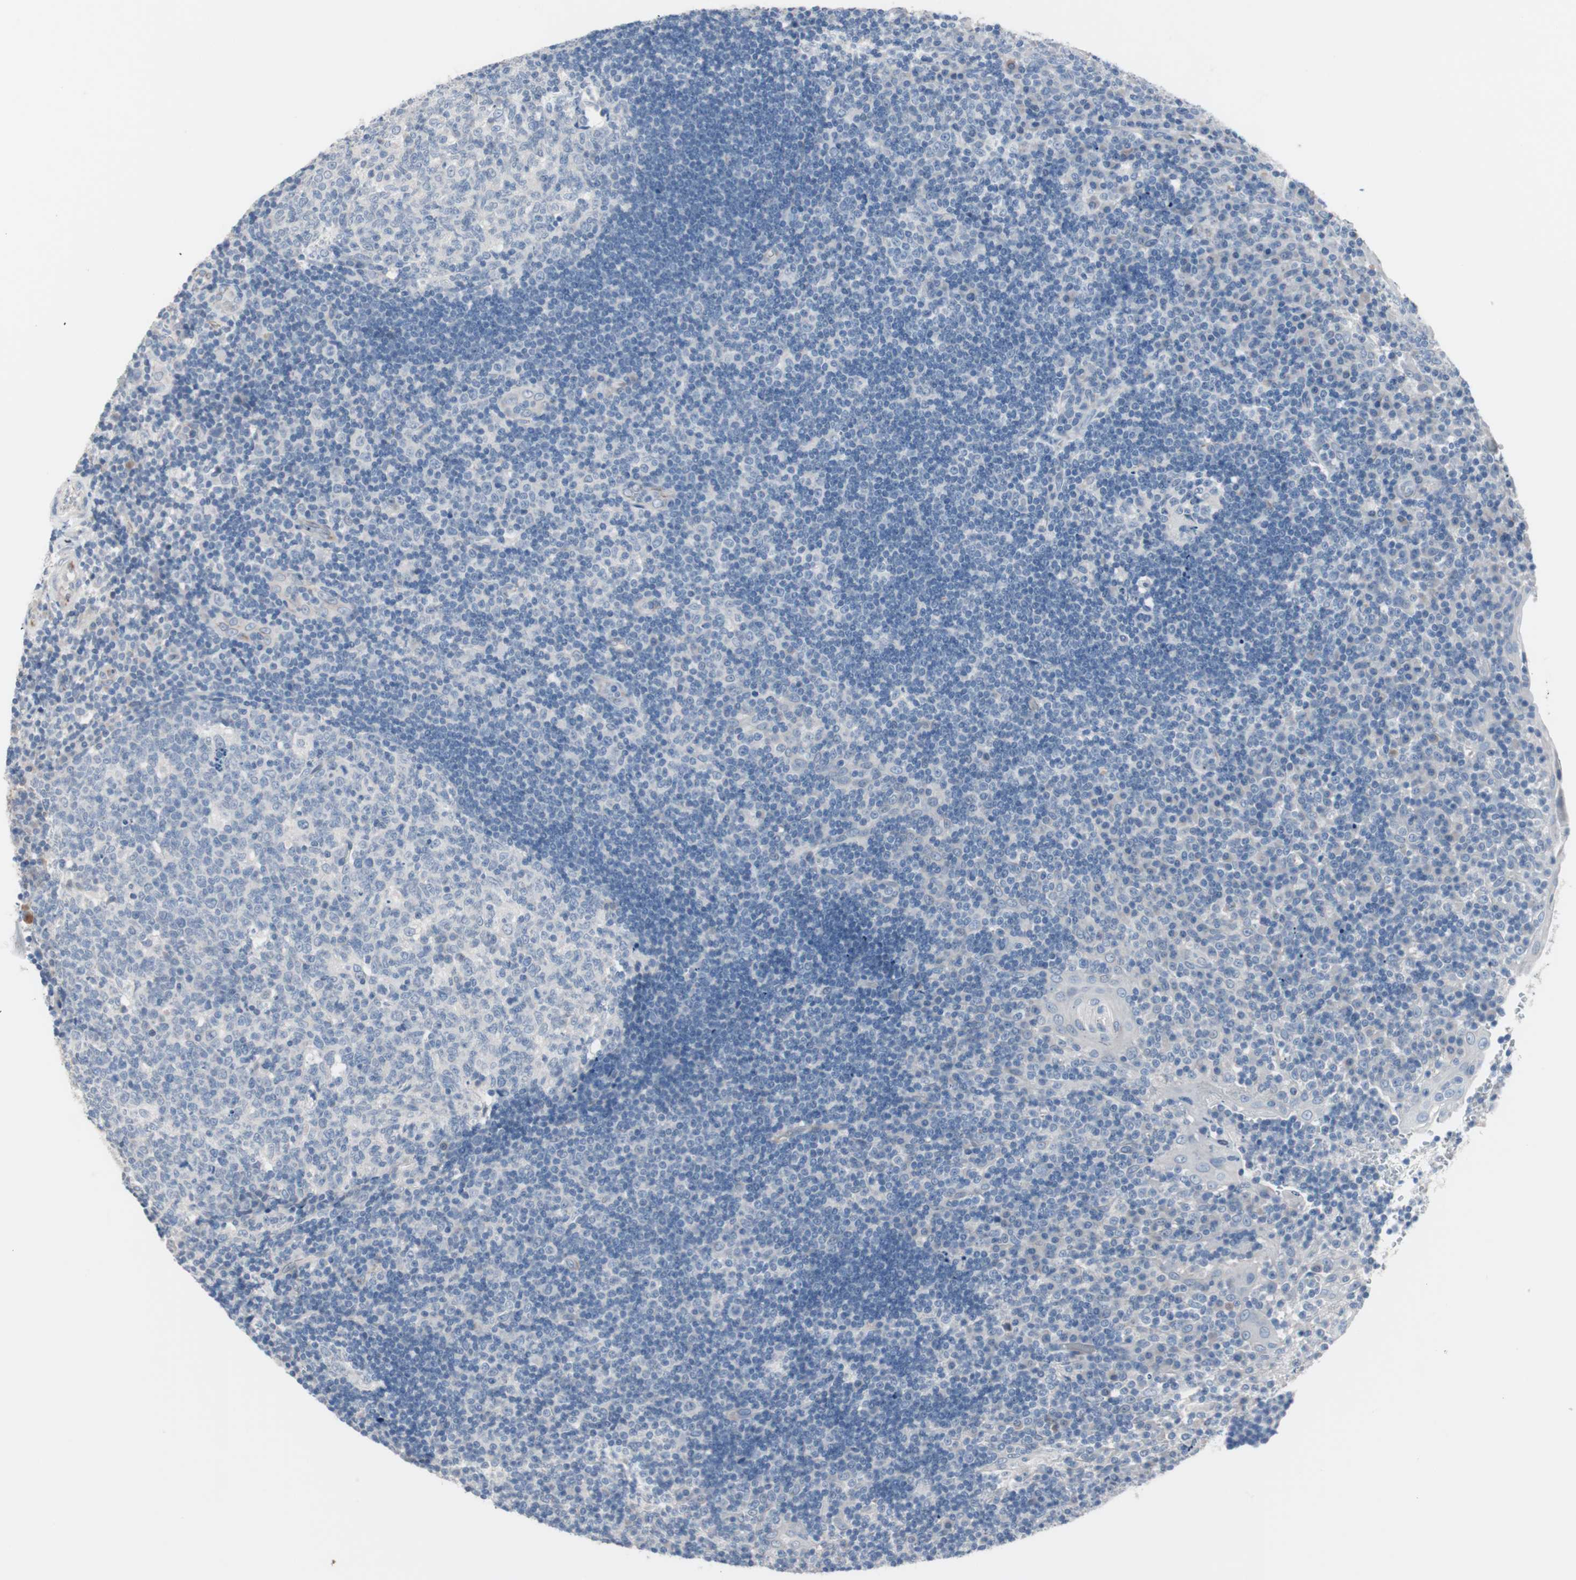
{"staining": {"intensity": "negative", "quantity": "none", "location": "none"}, "tissue": "tonsil", "cell_type": "Germinal center cells", "image_type": "normal", "snomed": [{"axis": "morphology", "description": "Normal tissue, NOS"}, {"axis": "topography", "description": "Tonsil"}], "caption": "An IHC image of unremarkable tonsil is shown. There is no staining in germinal center cells of tonsil. (DAB (3,3'-diaminobenzidine) immunohistochemistry (IHC) visualized using brightfield microscopy, high magnification).", "gene": "ULBP1", "patient": {"sex": "female", "age": 40}}